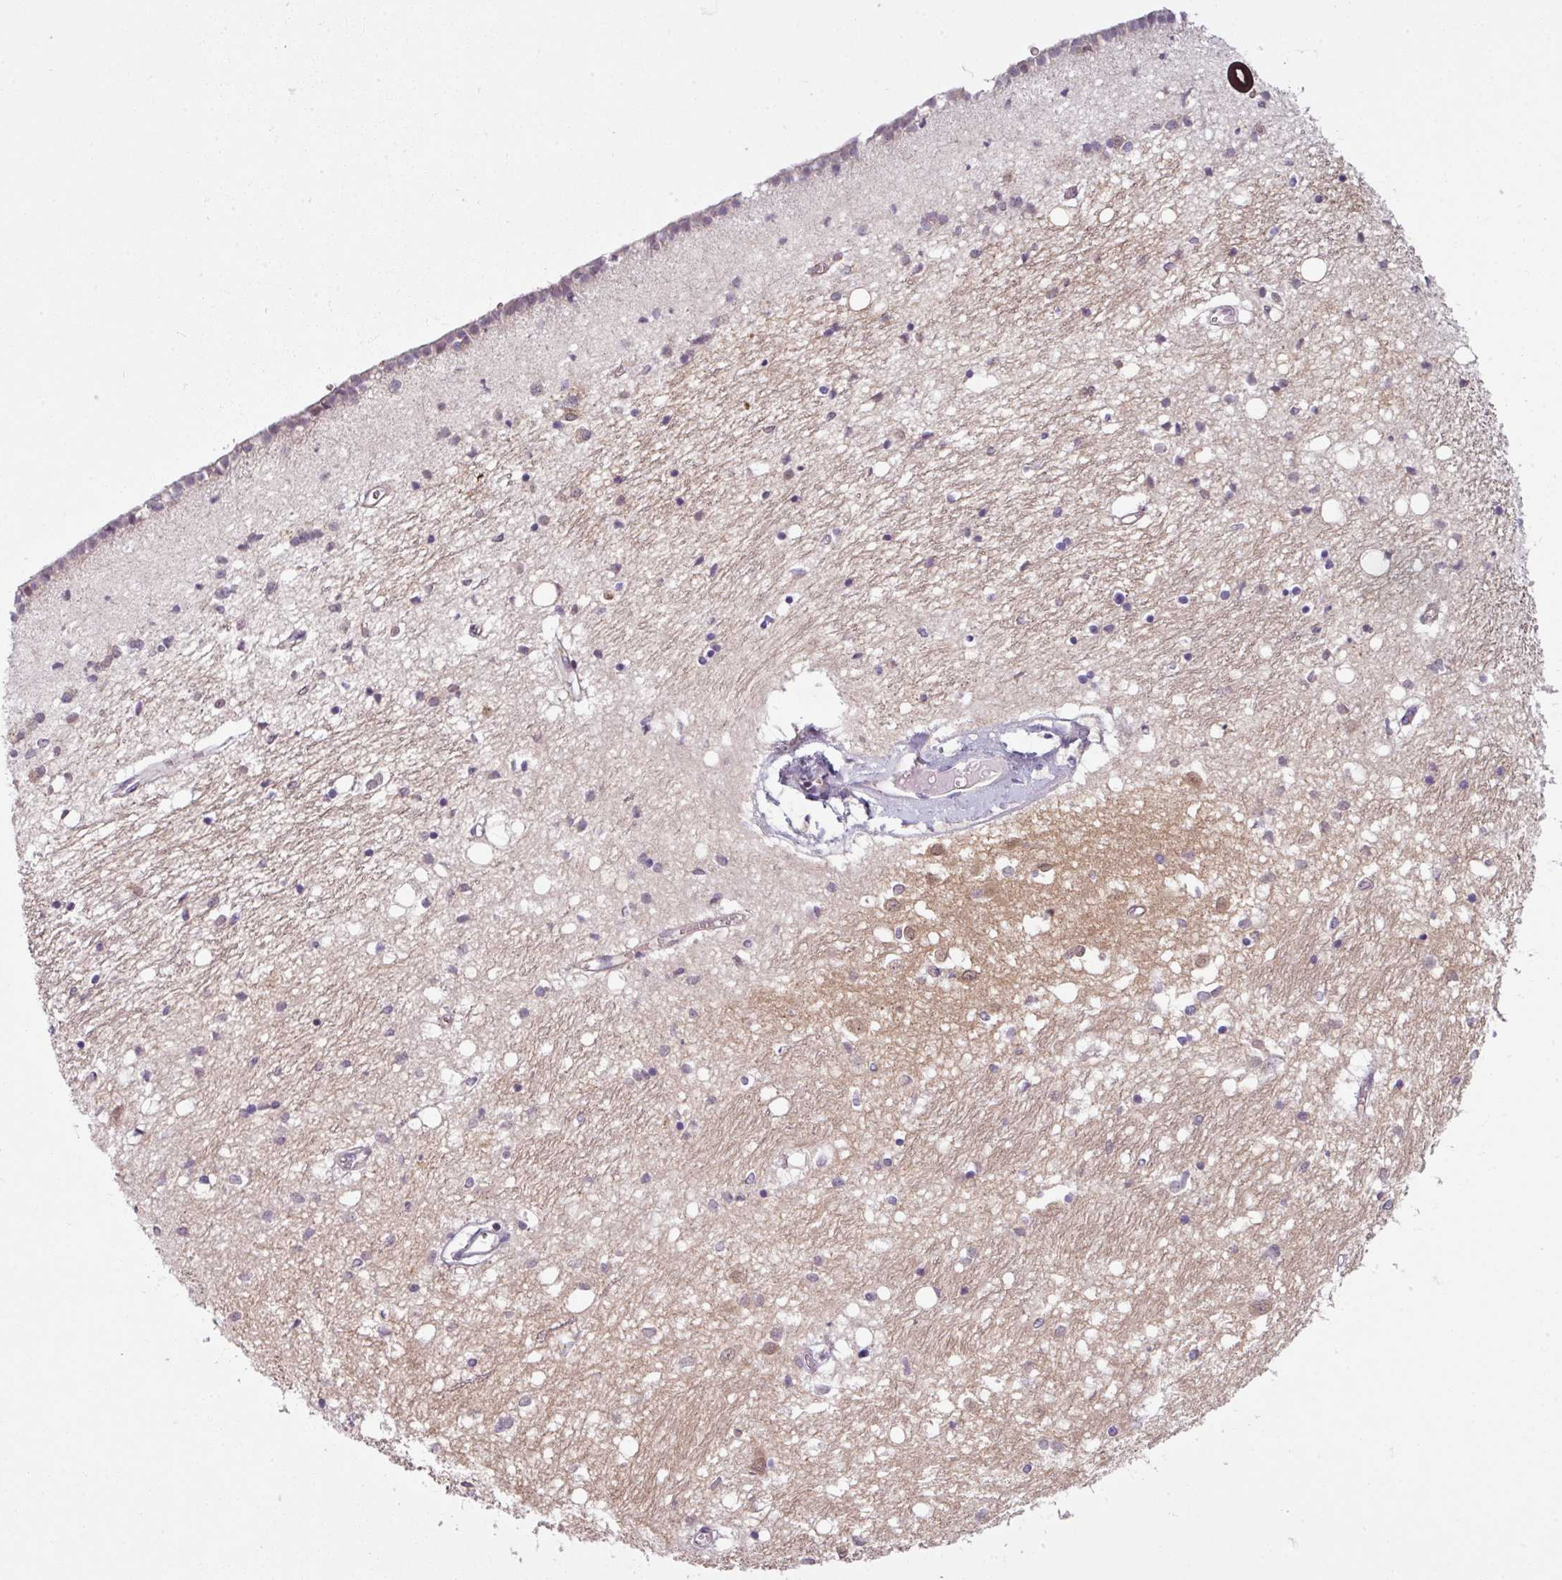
{"staining": {"intensity": "weak", "quantity": "<25%", "location": "cytoplasmic/membranous"}, "tissue": "caudate", "cell_type": "Glial cells", "image_type": "normal", "snomed": [{"axis": "morphology", "description": "Normal tissue, NOS"}, {"axis": "topography", "description": "Lateral ventricle wall"}], "caption": "IHC histopathology image of unremarkable caudate: human caudate stained with DAB (3,3'-diaminobenzidine) reveals no significant protein positivity in glial cells.", "gene": "TUSC3", "patient": {"sex": "male", "age": 70}}